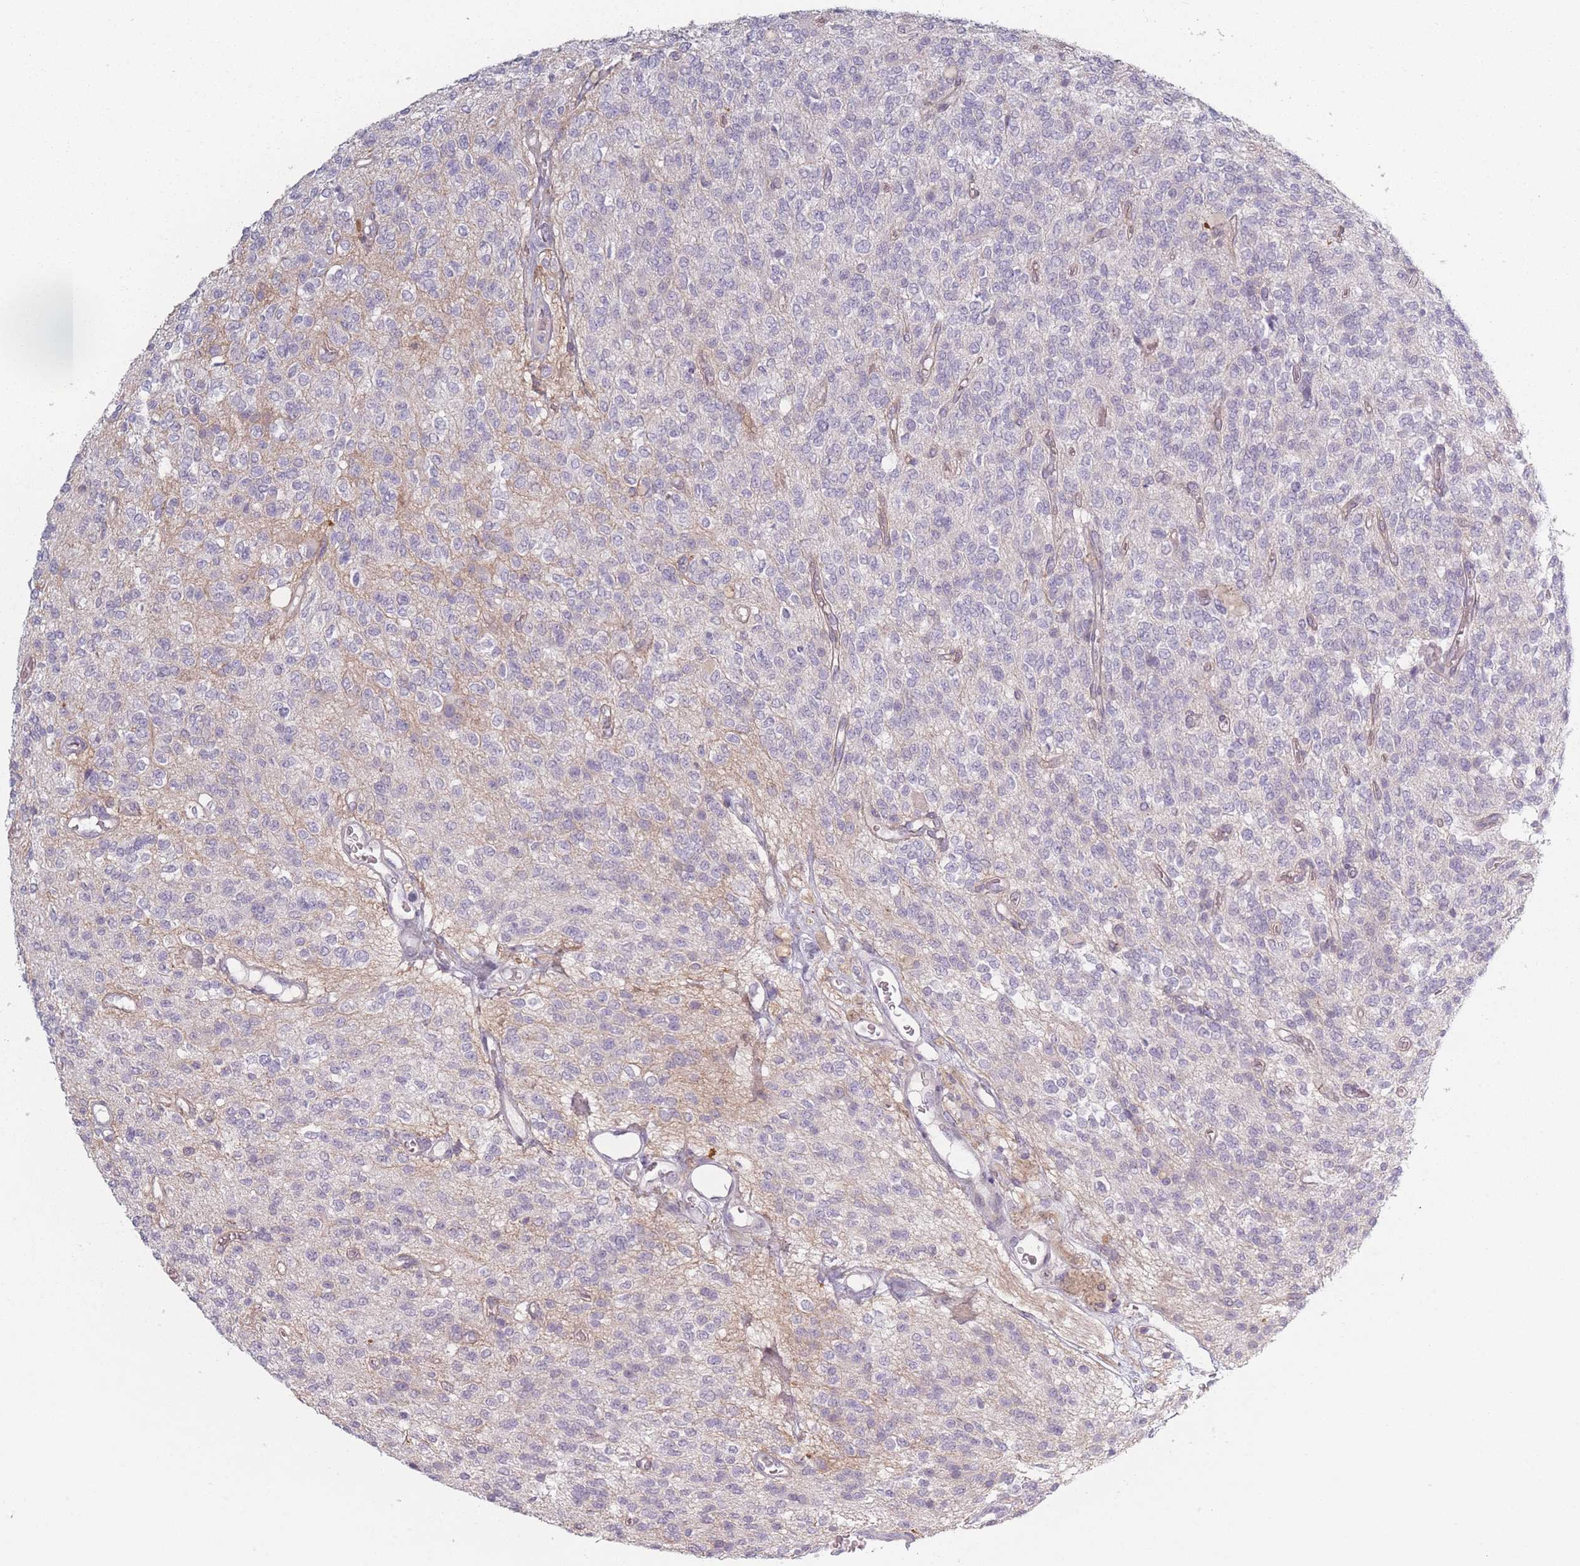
{"staining": {"intensity": "negative", "quantity": "none", "location": "none"}, "tissue": "glioma", "cell_type": "Tumor cells", "image_type": "cancer", "snomed": [{"axis": "morphology", "description": "Glioma, malignant, High grade"}, {"axis": "topography", "description": "Brain"}], "caption": "Tumor cells show no significant staining in malignant high-grade glioma.", "gene": "RASL10B", "patient": {"sex": "male", "age": 34}}